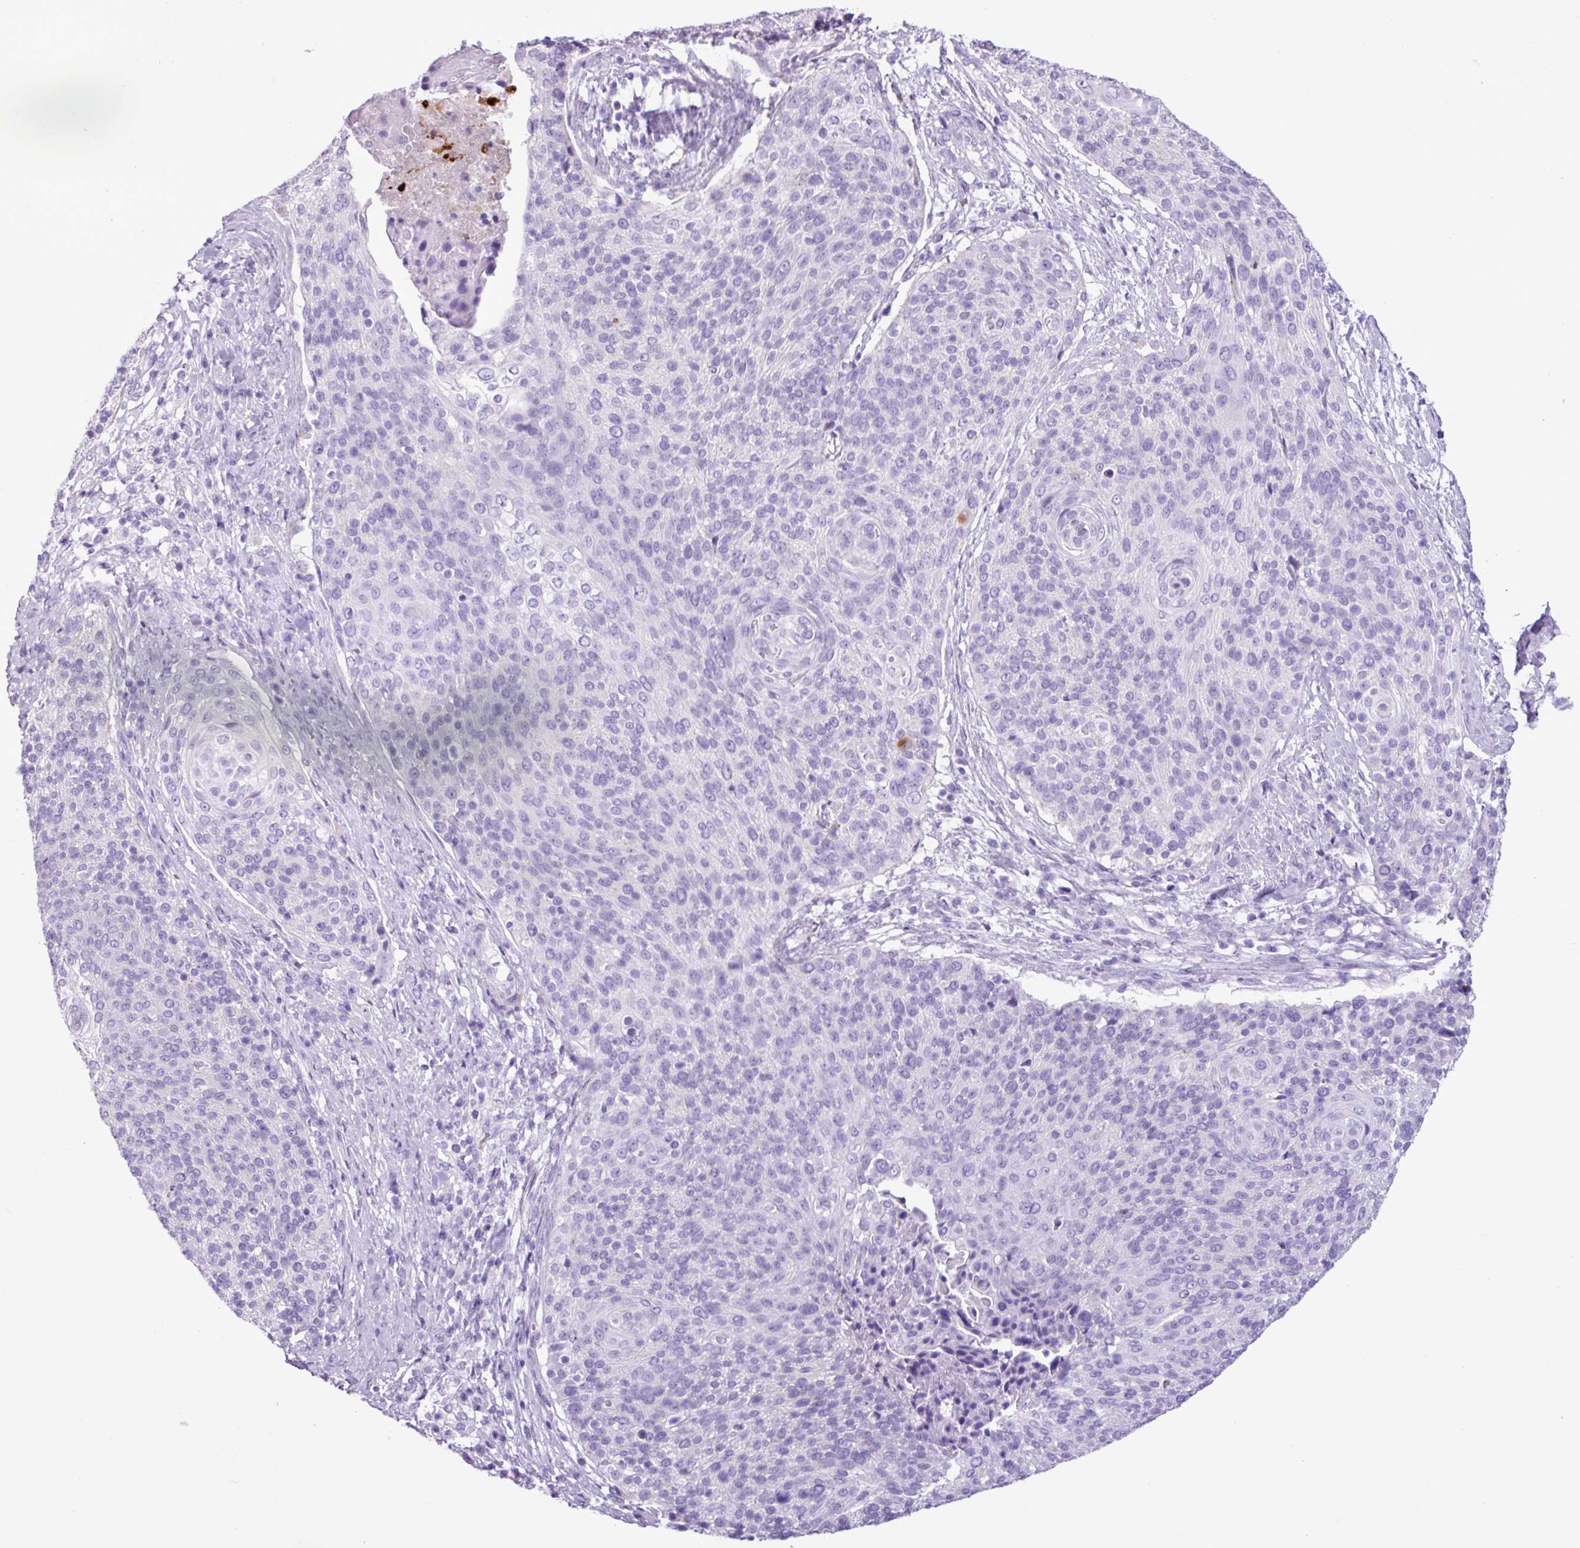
{"staining": {"intensity": "negative", "quantity": "none", "location": "none"}, "tissue": "cervical cancer", "cell_type": "Tumor cells", "image_type": "cancer", "snomed": [{"axis": "morphology", "description": "Squamous cell carcinoma, NOS"}, {"axis": "topography", "description": "Cervix"}], "caption": "The histopathology image reveals no staining of tumor cells in cervical cancer (squamous cell carcinoma). Nuclei are stained in blue.", "gene": "ZSCAN5A", "patient": {"sex": "female", "age": 31}}